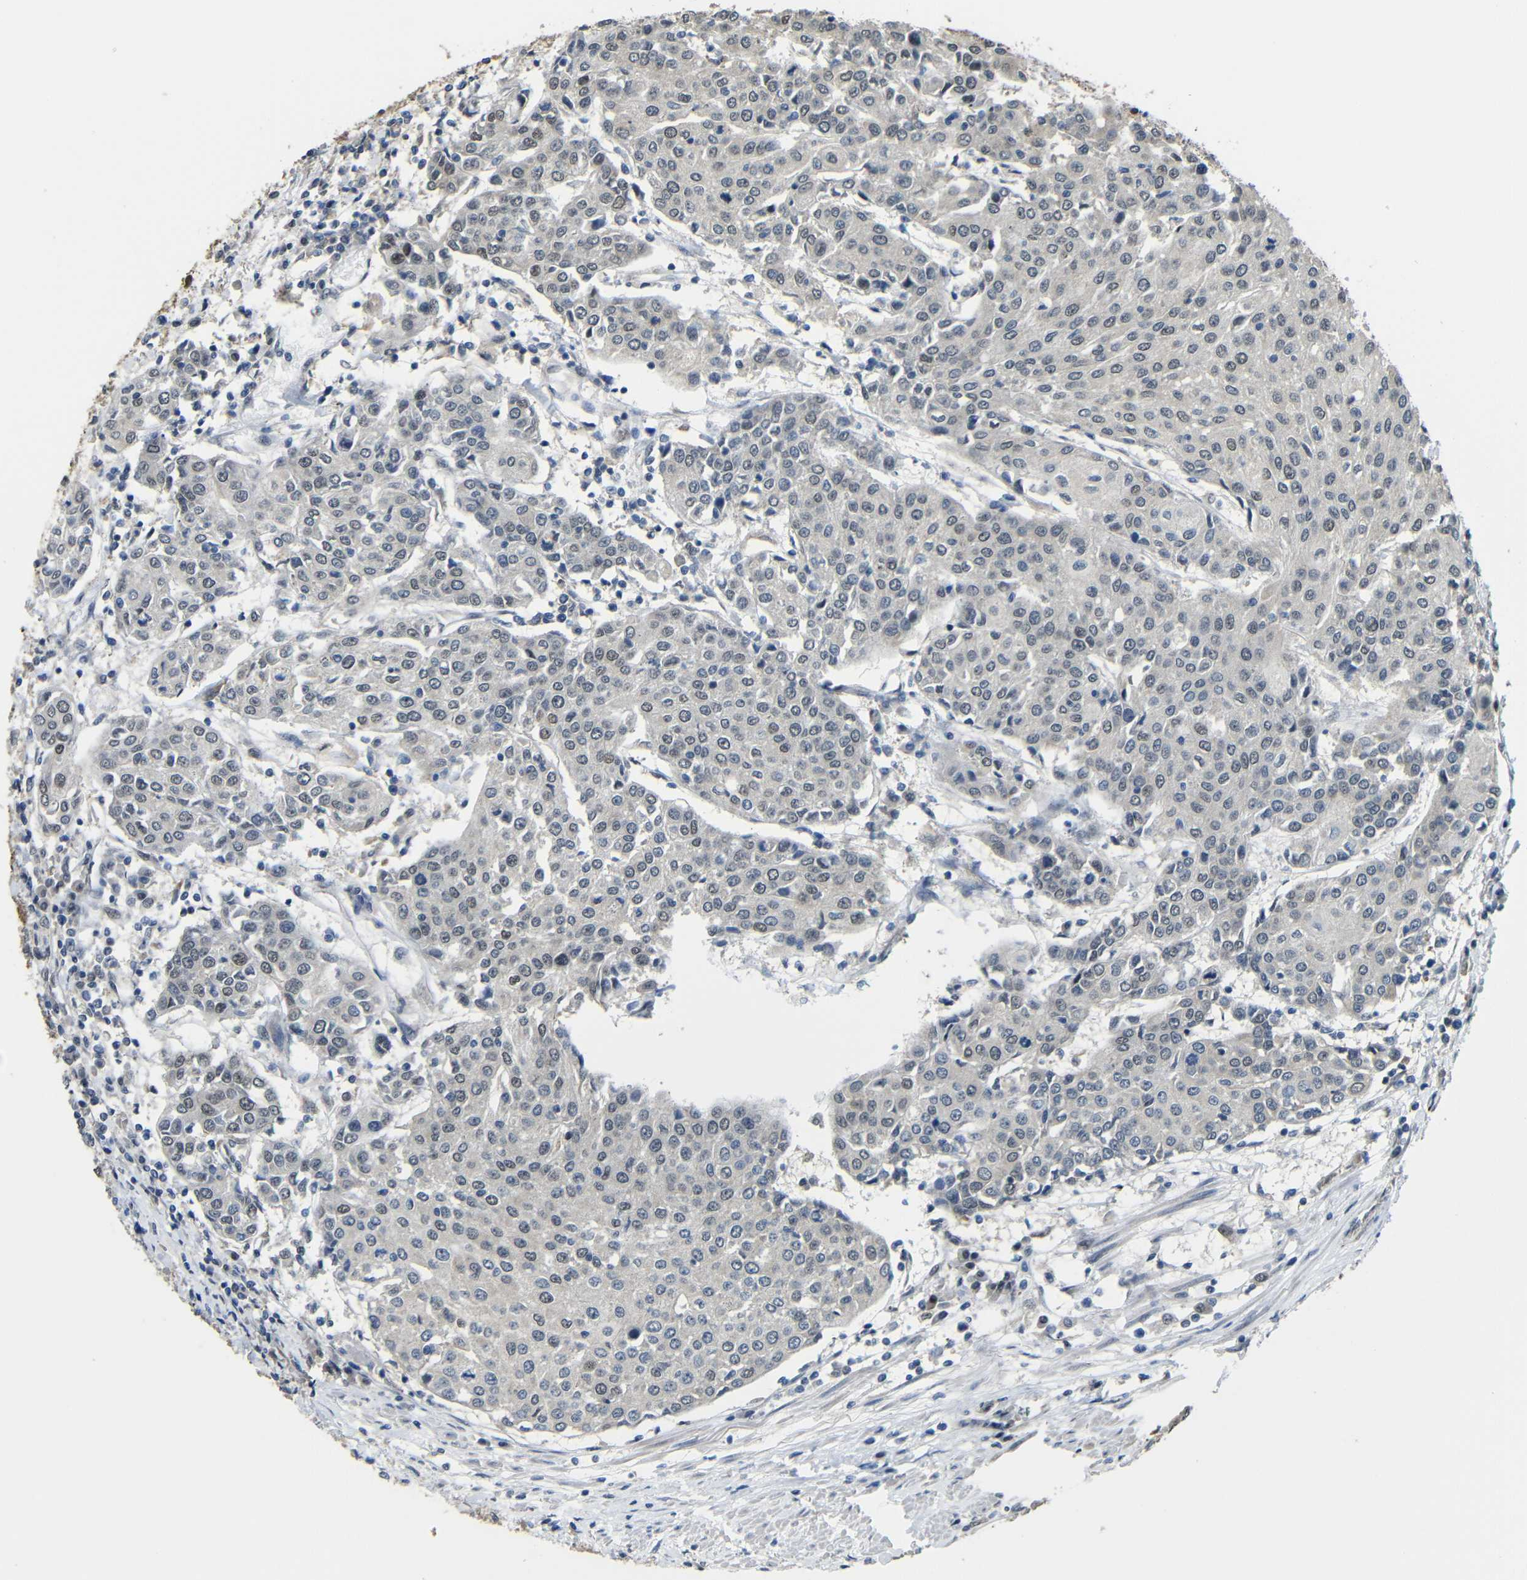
{"staining": {"intensity": "negative", "quantity": "none", "location": "none"}, "tissue": "urothelial cancer", "cell_type": "Tumor cells", "image_type": "cancer", "snomed": [{"axis": "morphology", "description": "Urothelial carcinoma, High grade"}, {"axis": "topography", "description": "Urinary bladder"}], "caption": "DAB immunohistochemical staining of urothelial cancer shows no significant expression in tumor cells.", "gene": "FAM172A", "patient": {"sex": "female", "age": 85}}